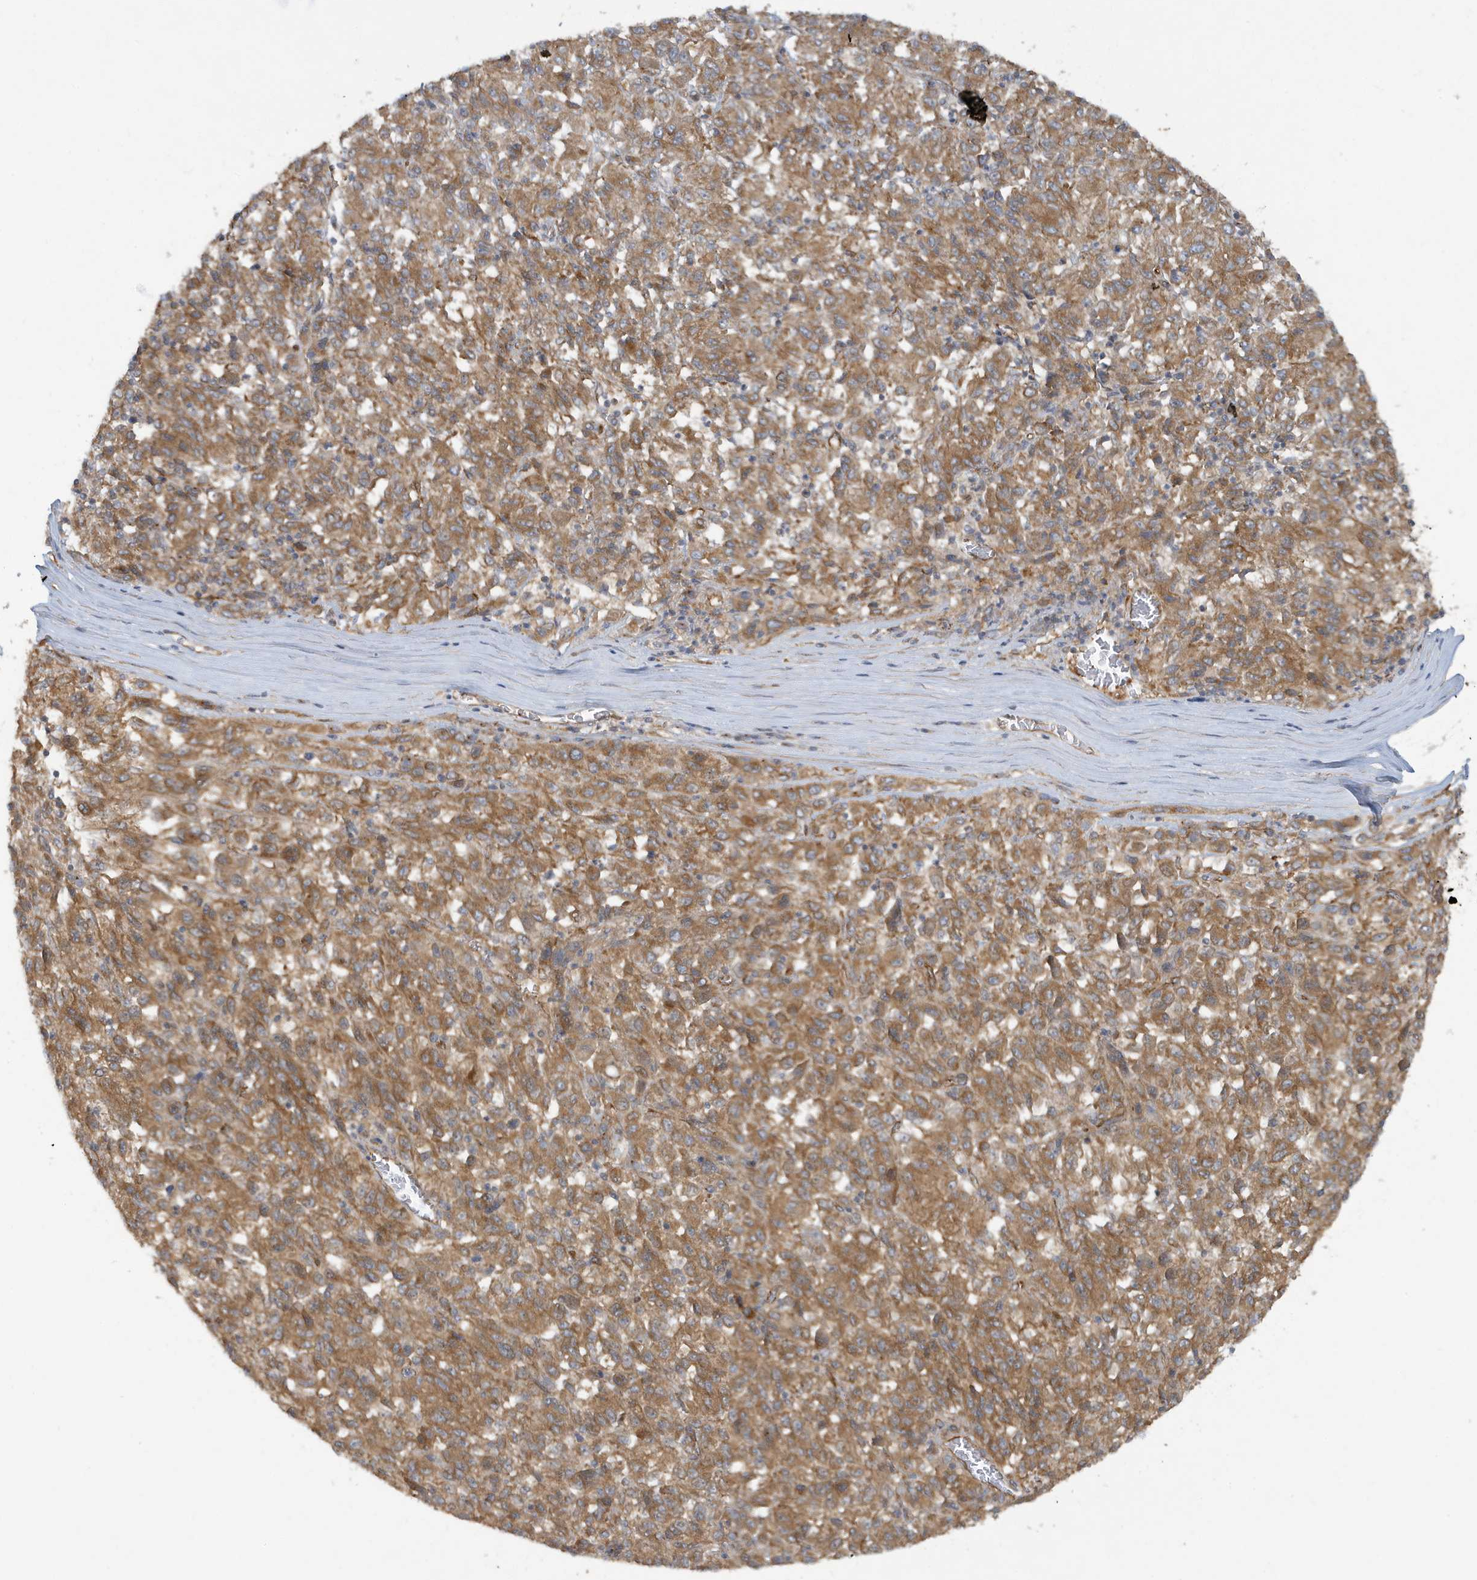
{"staining": {"intensity": "moderate", "quantity": ">75%", "location": "cytoplasmic/membranous"}, "tissue": "melanoma", "cell_type": "Tumor cells", "image_type": "cancer", "snomed": [{"axis": "morphology", "description": "Malignant melanoma, Metastatic site"}, {"axis": "topography", "description": "Lung"}], "caption": "Approximately >75% of tumor cells in human malignant melanoma (metastatic site) display moderate cytoplasmic/membranous protein expression as visualized by brown immunohistochemical staining.", "gene": "ATP23", "patient": {"sex": "male", "age": 64}}